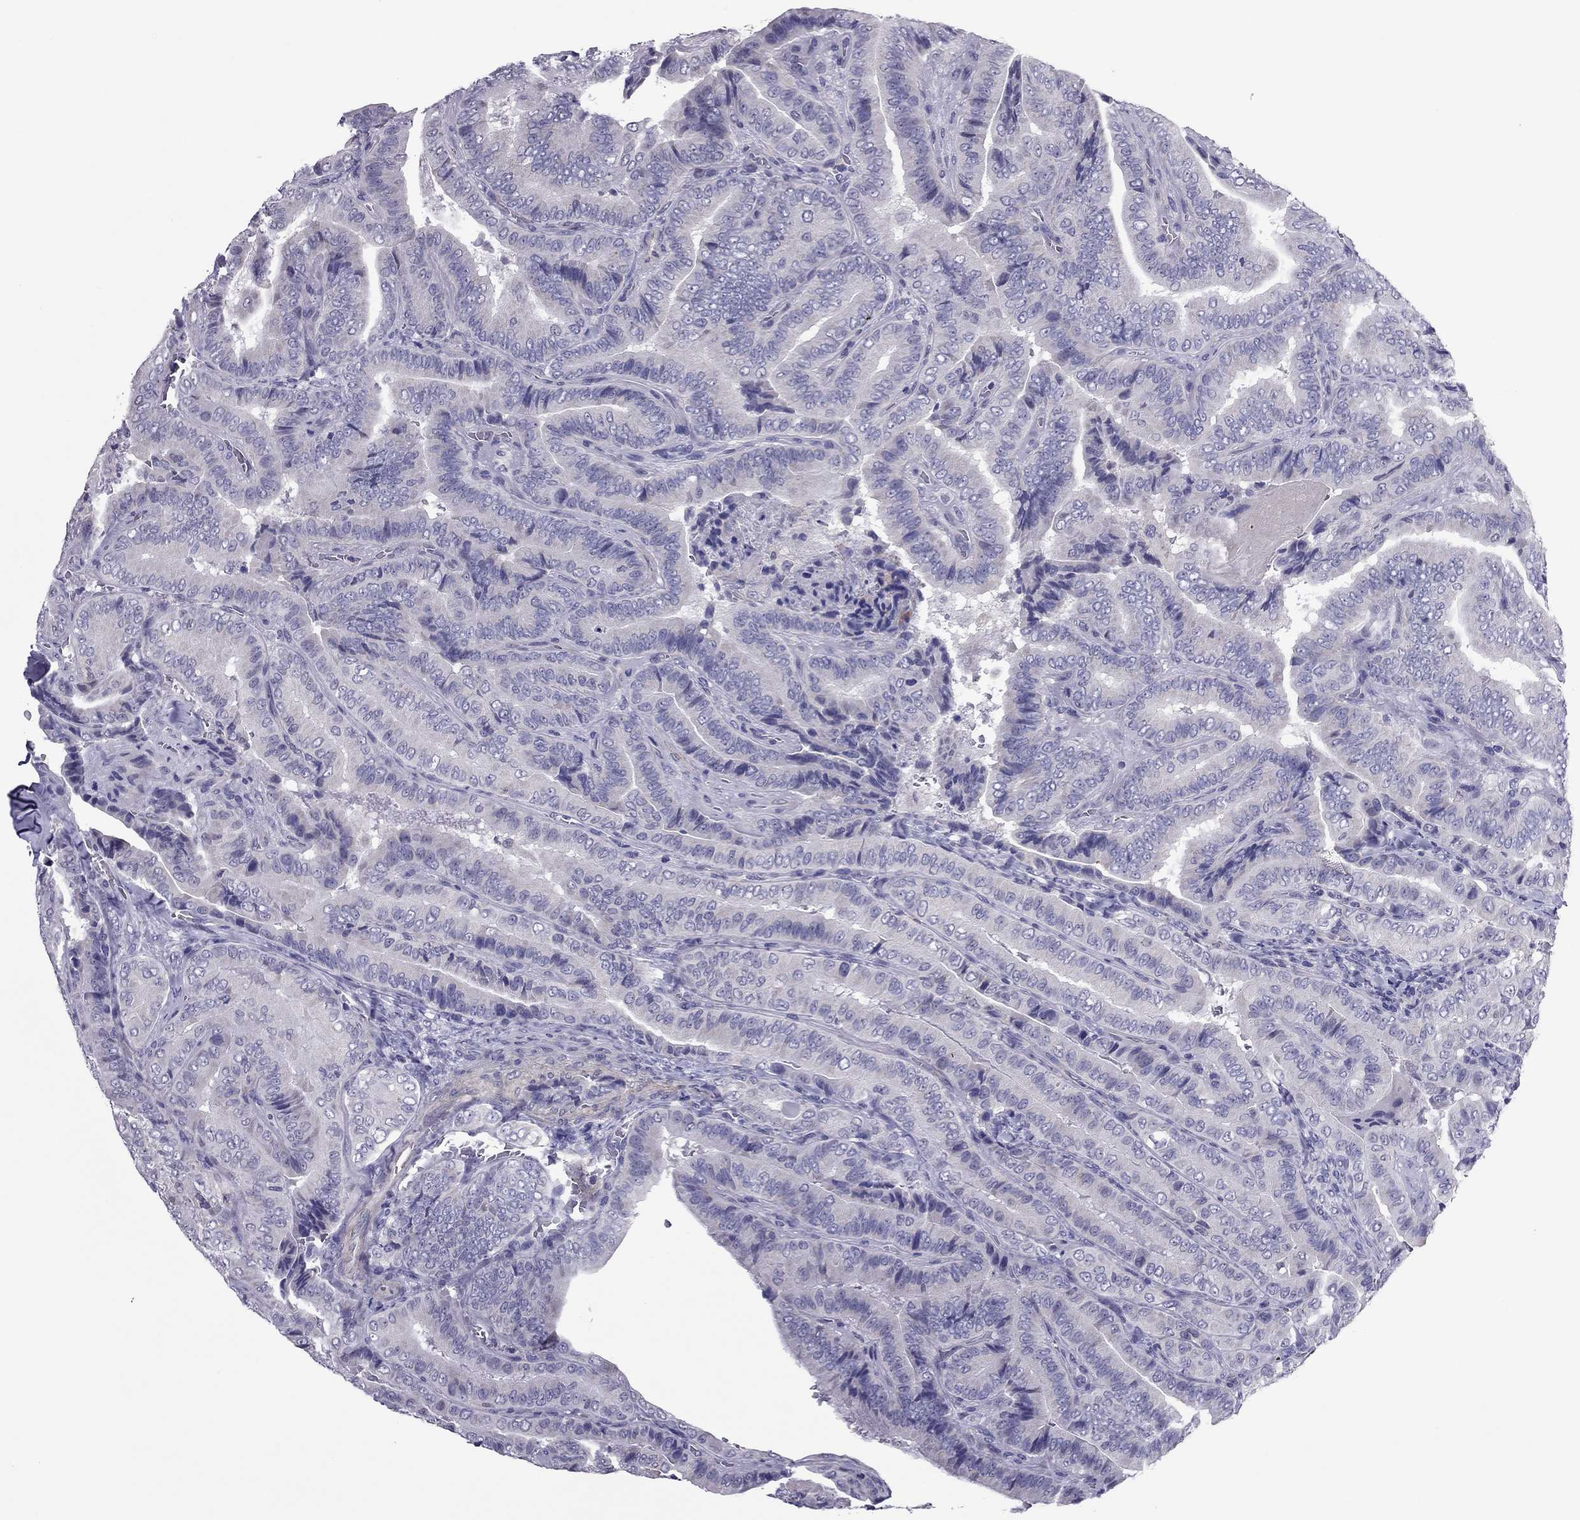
{"staining": {"intensity": "negative", "quantity": "none", "location": "none"}, "tissue": "thyroid cancer", "cell_type": "Tumor cells", "image_type": "cancer", "snomed": [{"axis": "morphology", "description": "Papillary adenocarcinoma, NOS"}, {"axis": "topography", "description": "Thyroid gland"}], "caption": "Immunohistochemistry micrograph of human thyroid cancer stained for a protein (brown), which exhibits no positivity in tumor cells.", "gene": "SLC16A8", "patient": {"sex": "male", "age": 61}}